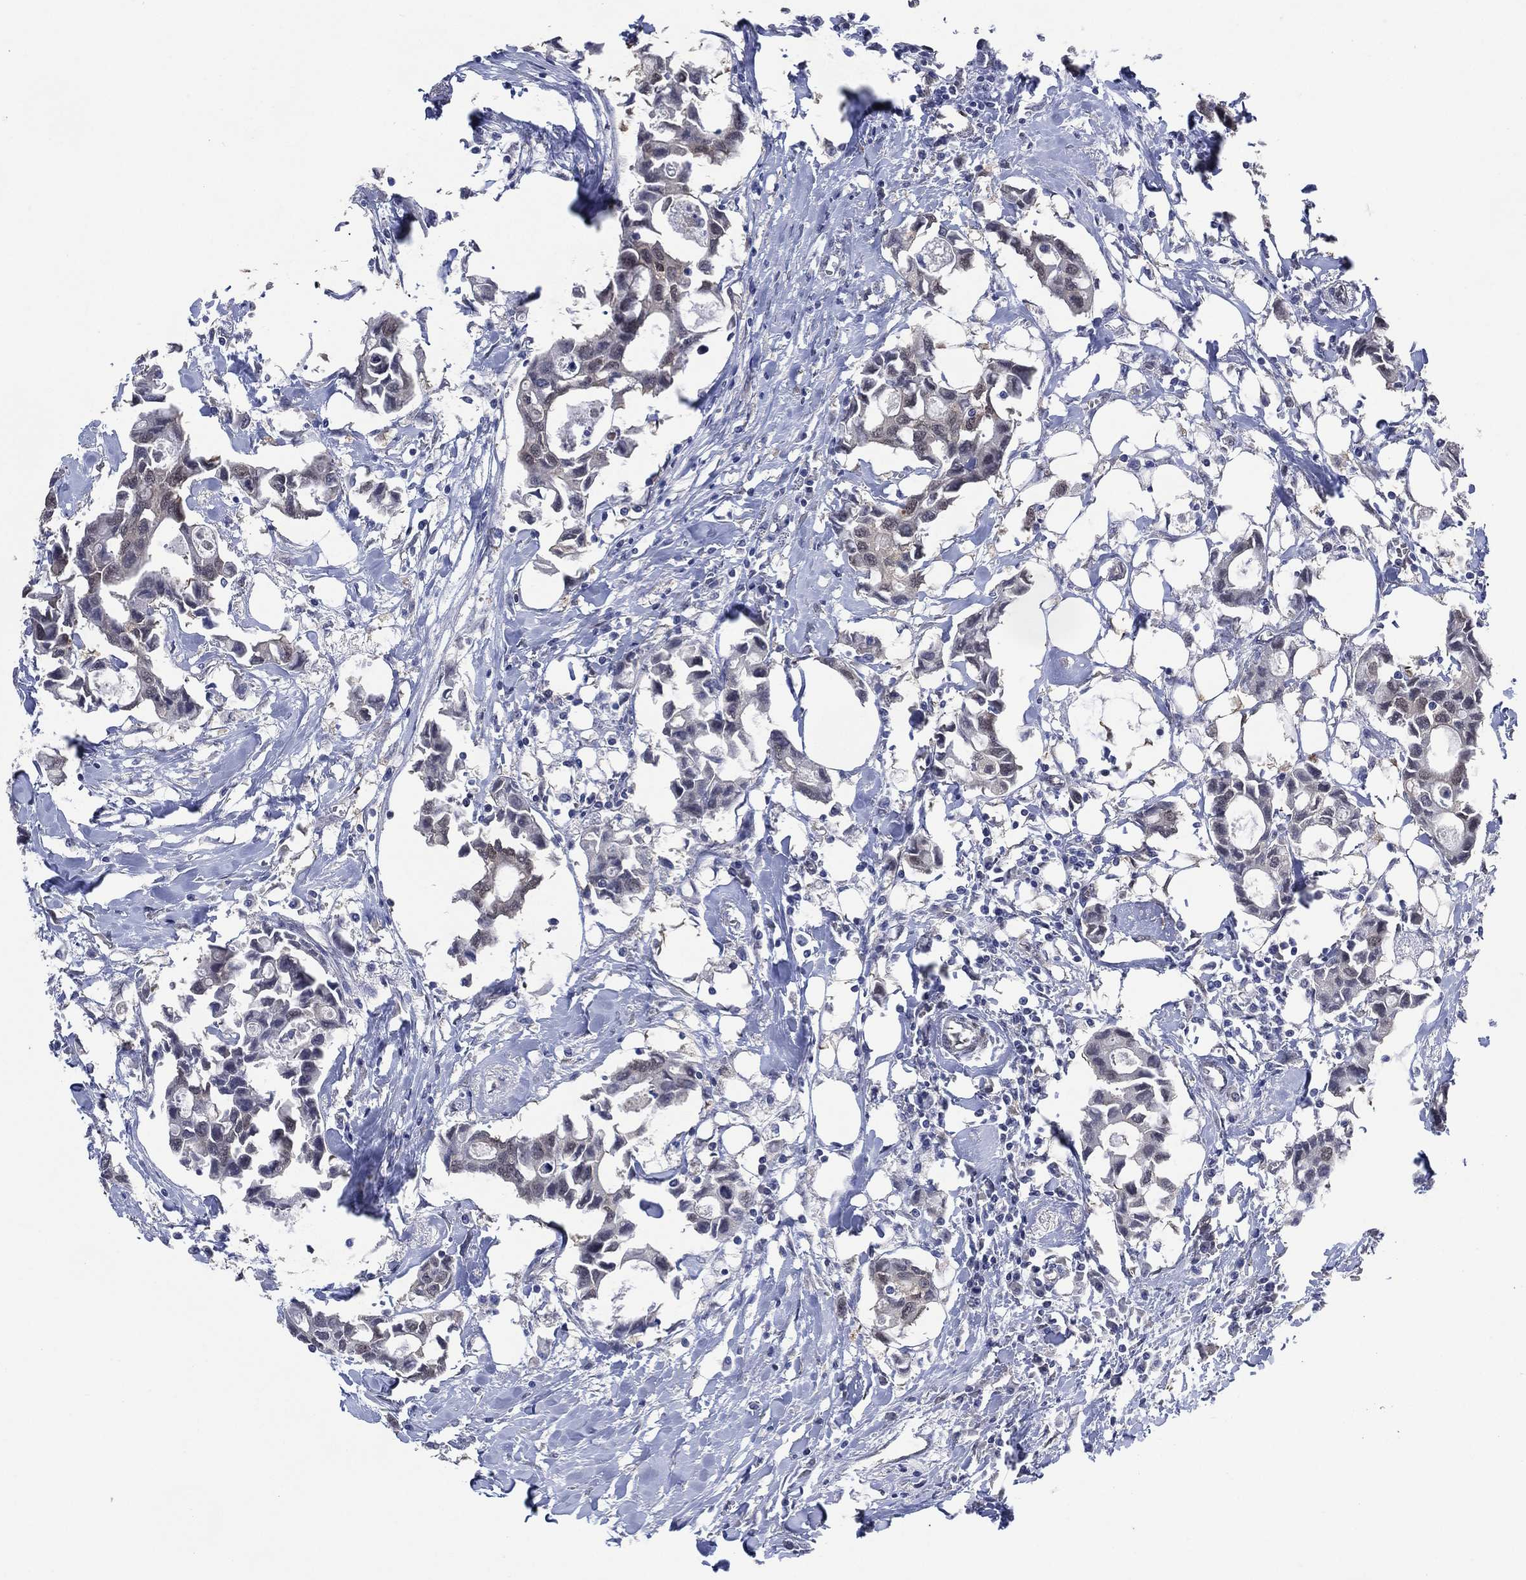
{"staining": {"intensity": "negative", "quantity": "none", "location": "none"}, "tissue": "breast cancer", "cell_type": "Tumor cells", "image_type": "cancer", "snomed": [{"axis": "morphology", "description": "Duct carcinoma"}, {"axis": "topography", "description": "Breast"}], "caption": "Invasive ductal carcinoma (breast) was stained to show a protein in brown. There is no significant staining in tumor cells.", "gene": "AK1", "patient": {"sex": "female", "age": 83}}